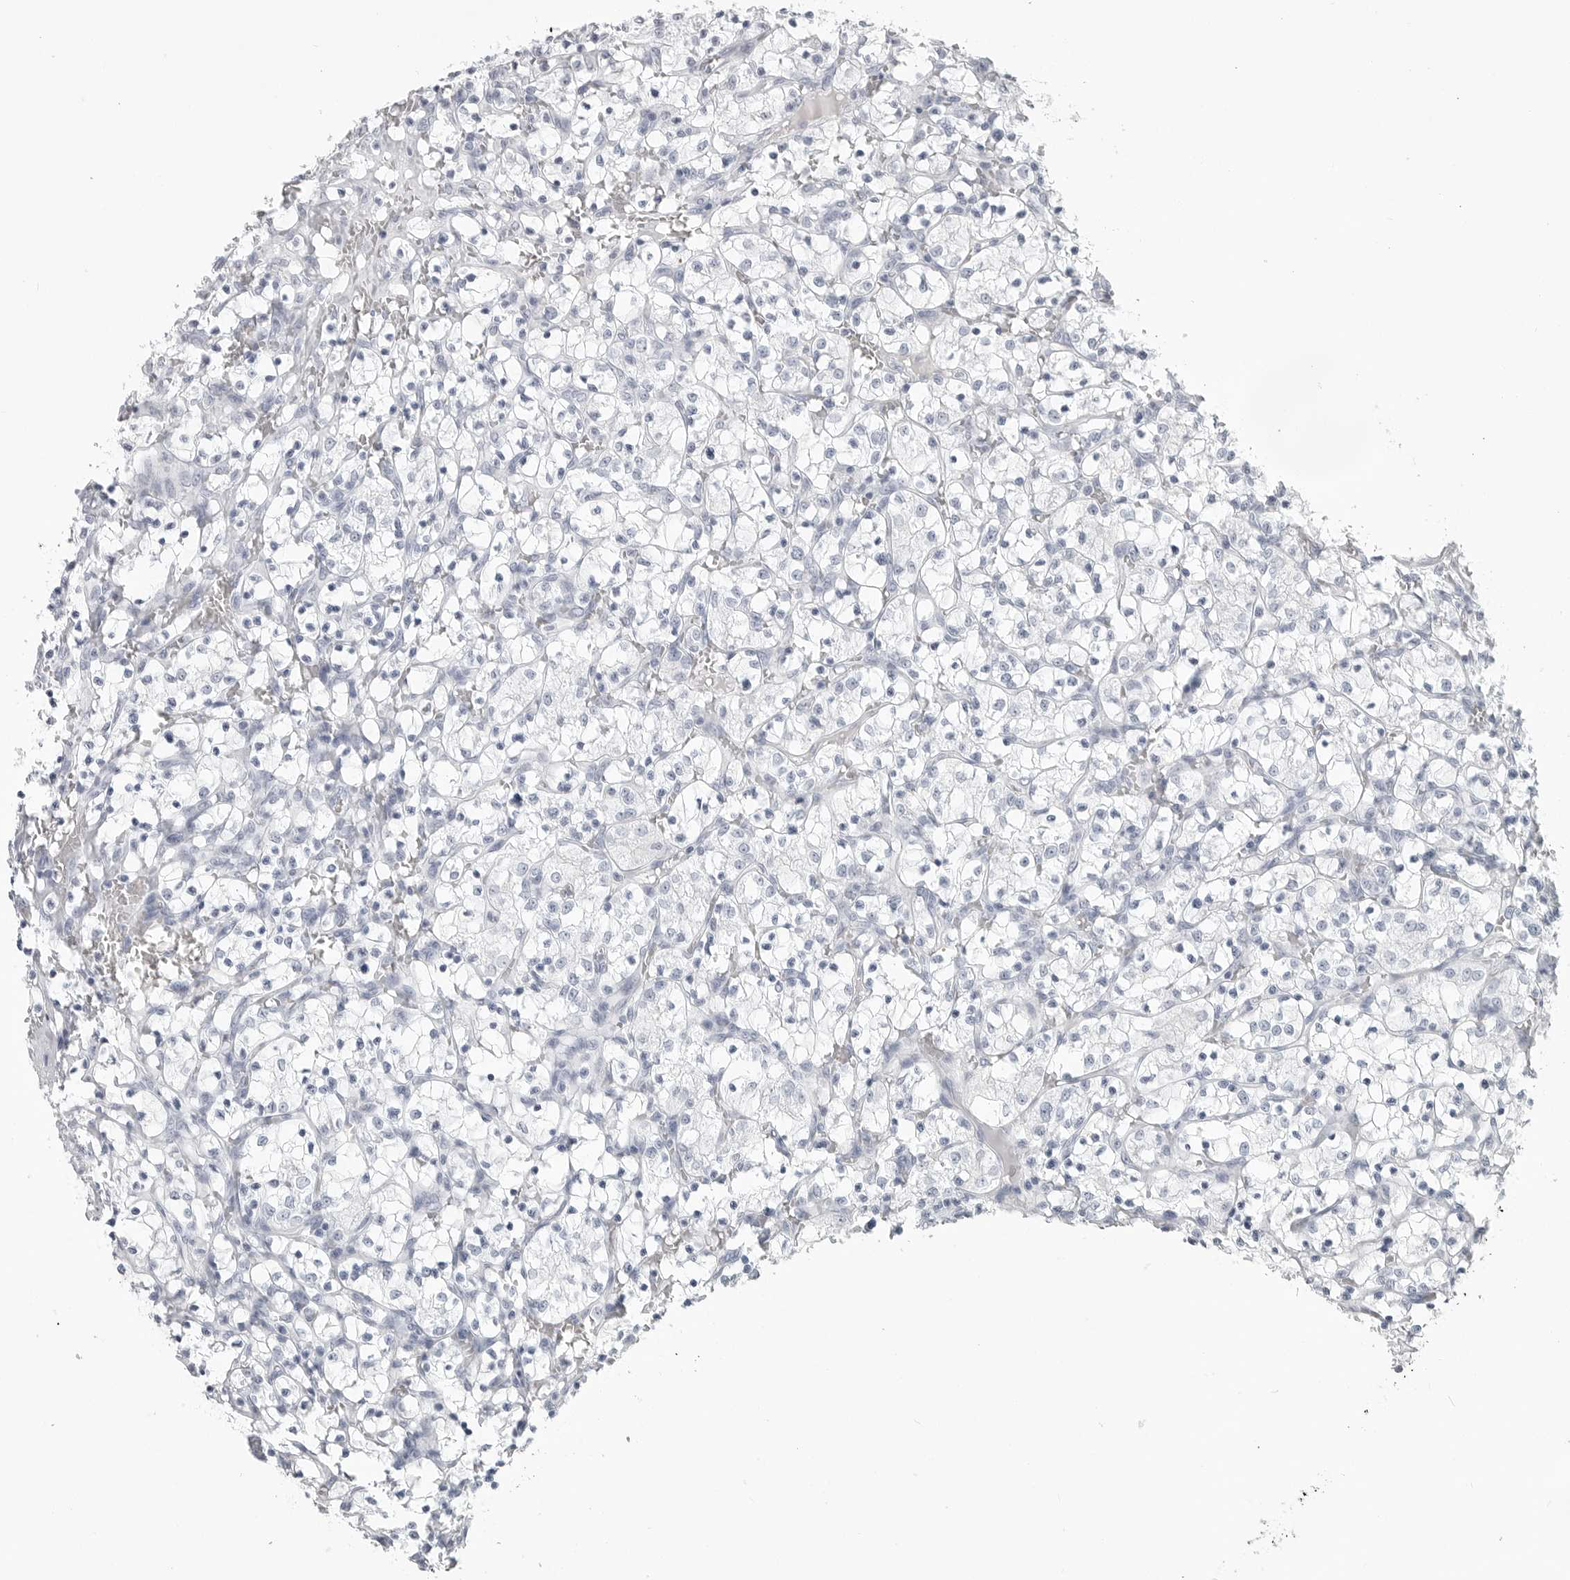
{"staining": {"intensity": "negative", "quantity": "none", "location": "none"}, "tissue": "renal cancer", "cell_type": "Tumor cells", "image_type": "cancer", "snomed": [{"axis": "morphology", "description": "Adenocarcinoma, NOS"}, {"axis": "topography", "description": "Kidney"}], "caption": "Immunohistochemistry (IHC) of adenocarcinoma (renal) demonstrates no positivity in tumor cells.", "gene": "LY6D", "patient": {"sex": "female", "age": 69}}